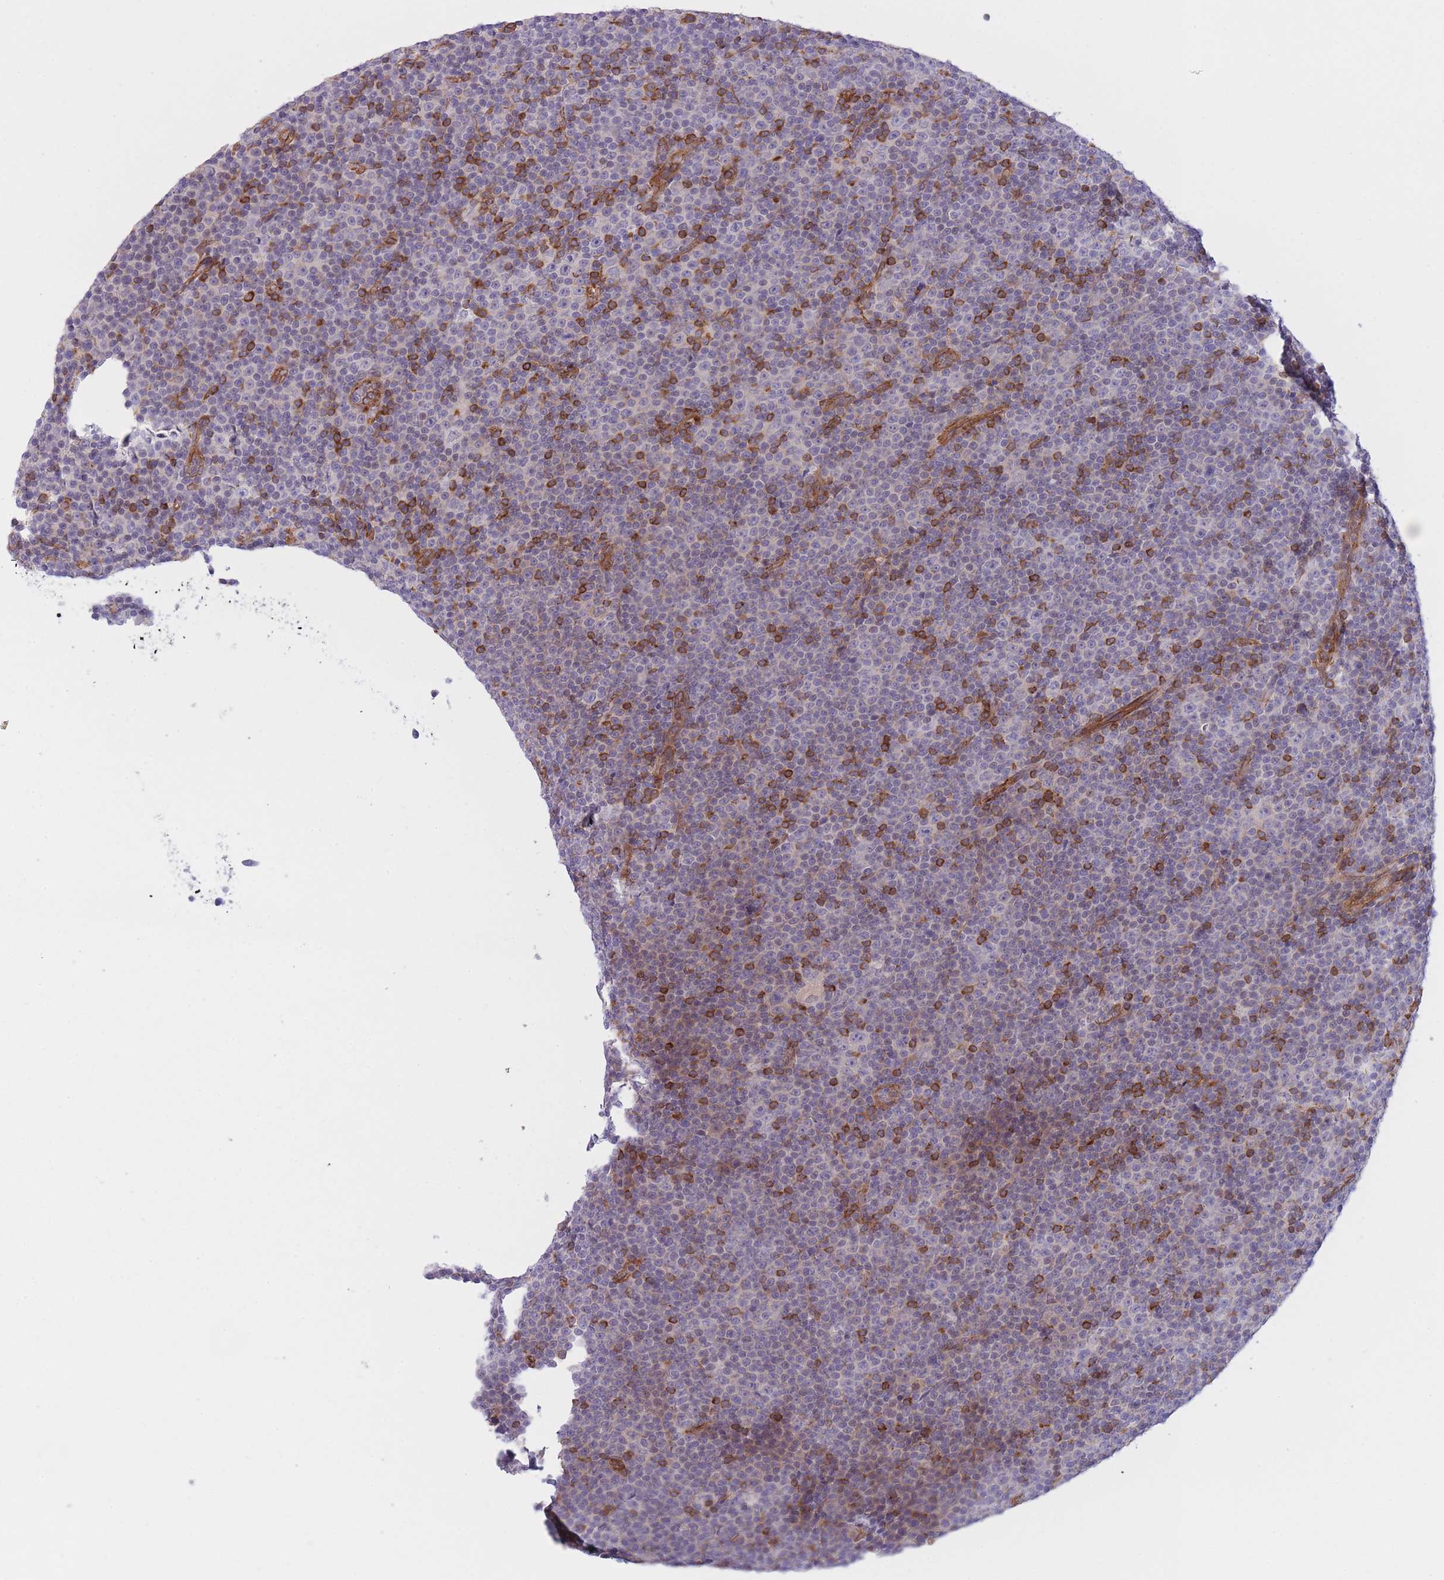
{"staining": {"intensity": "negative", "quantity": "none", "location": "none"}, "tissue": "lymphoma", "cell_type": "Tumor cells", "image_type": "cancer", "snomed": [{"axis": "morphology", "description": "Malignant lymphoma, non-Hodgkin's type, Low grade"}, {"axis": "topography", "description": "Lymph node"}], "caption": "The immunohistochemistry (IHC) histopathology image has no significant staining in tumor cells of low-grade malignant lymphoma, non-Hodgkin's type tissue.", "gene": "CDC25B", "patient": {"sex": "female", "age": 67}}